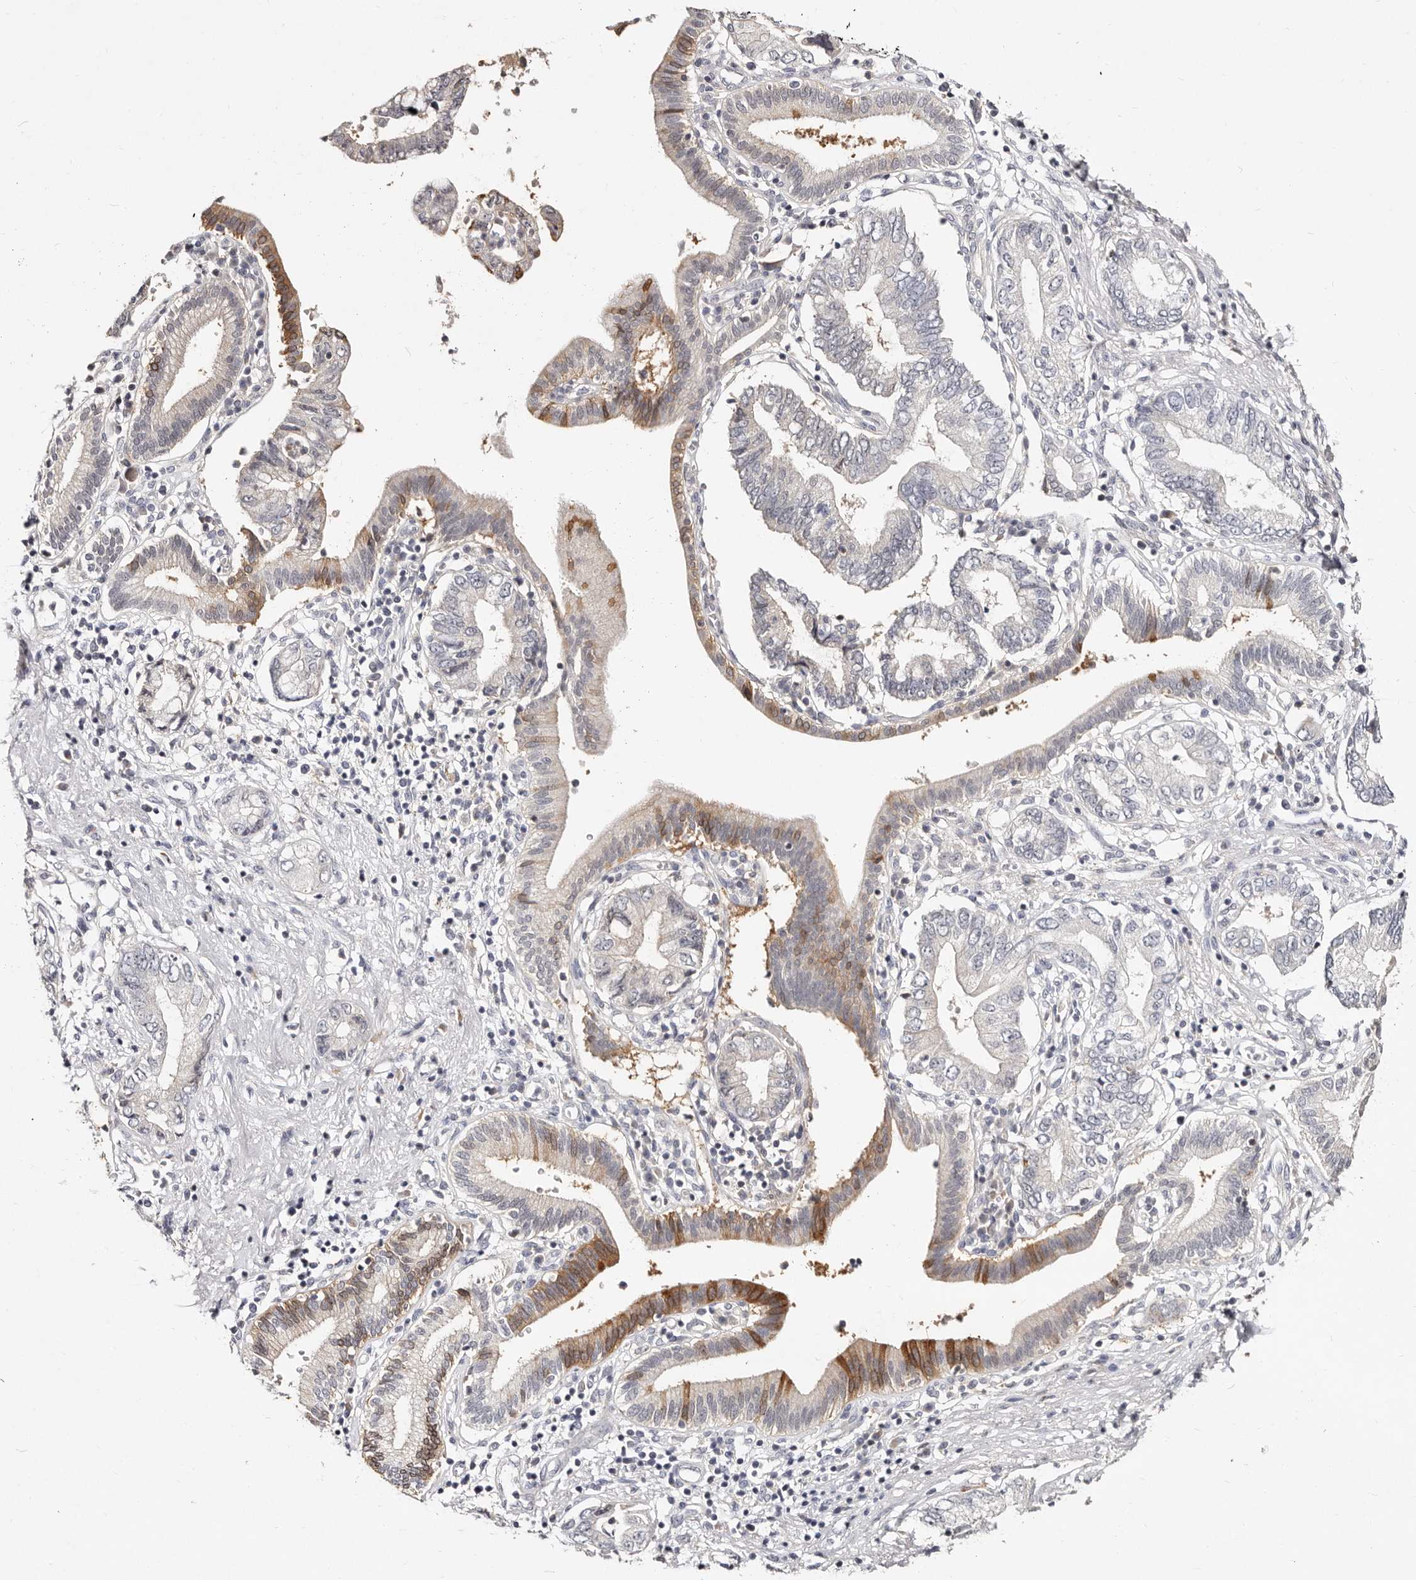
{"staining": {"intensity": "moderate", "quantity": "<25%", "location": "cytoplasmic/membranous"}, "tissue": "pancreatic cancer", "cell_type": "Tumor cells", "image_type": "cancer", "snomed": [{"axis": "morphology", "description": "Adenocarcinoma, NOS"}, {"axis": "topography", "description": "Pancreas"}], "caption": "An immunohistochemistry (IHC) histopathology image of neoplastic tissue is shown. Protein staining in brown highlights moderate cytoplasmic/membranous positivity in adenocarcinoma (pancreatic) within tumor cells.", "gene": "MRPS33", "patient": {"sex": "female", "age": 73}}